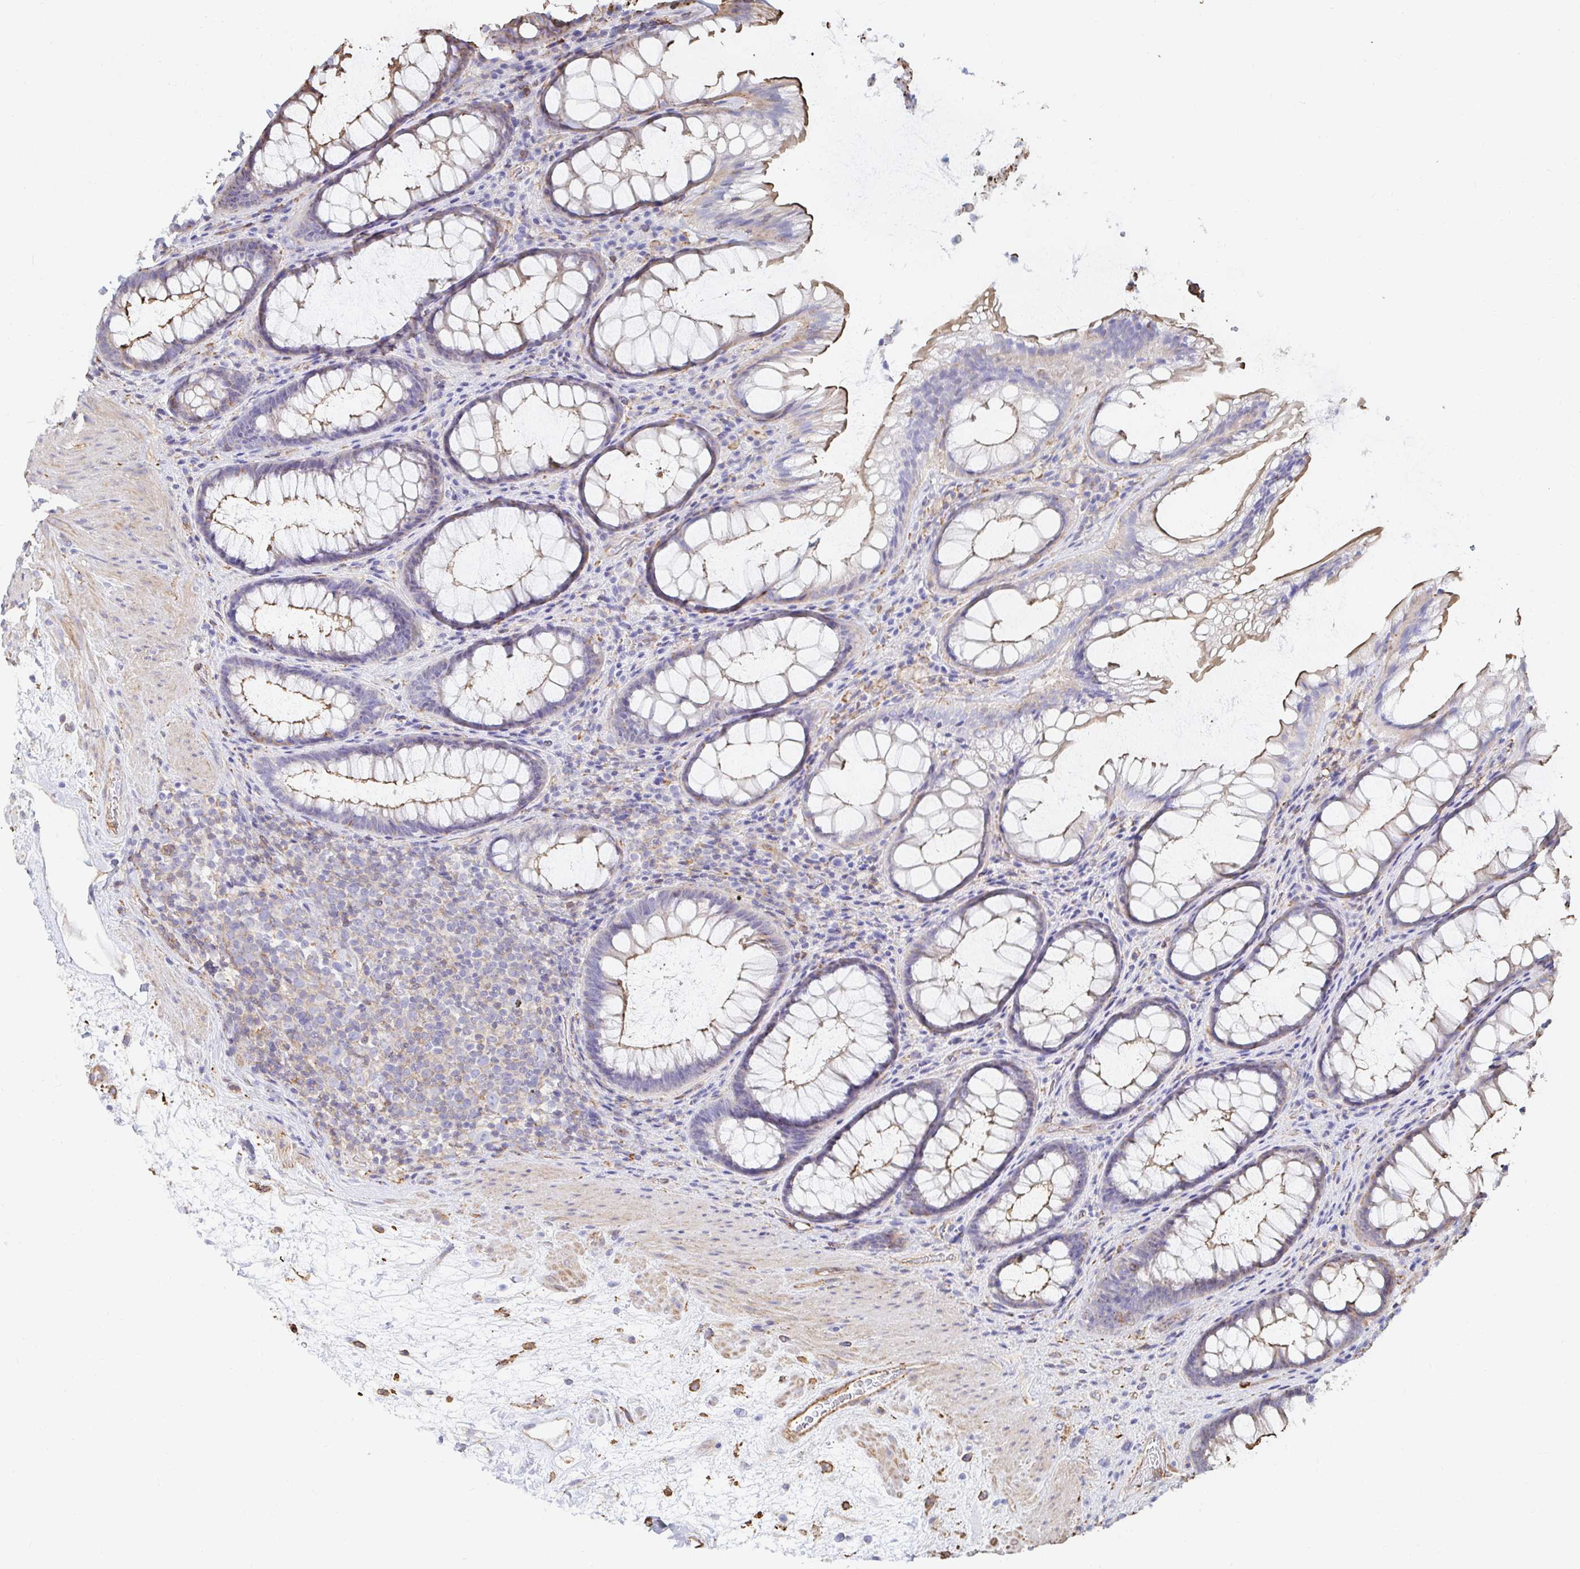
{"staining": {"intensity": "moderate", "quantity": "25%-75%", "location": "cytoplasmic/membranous"}, "tissue": "rectum", "cell_type": "Glandular cells", "image_type": "normal", "snomed": [{"axis": "morphology", "description": "Normal tissue, NOS"}, {"axis": "topography", "description": "Rectum"}], "caption": "The immunohistochemical stain highlights moderate cytoplasmic/membranous positivity in glandular cells of unremarkable rectum. The protein of interest is stained brown, and the nuclei are stained in blue (DAB IHC with brightfield microscopy, high magnification).", "gene": "PTPN14", "patient": {"sex": "male", "age": 72}}